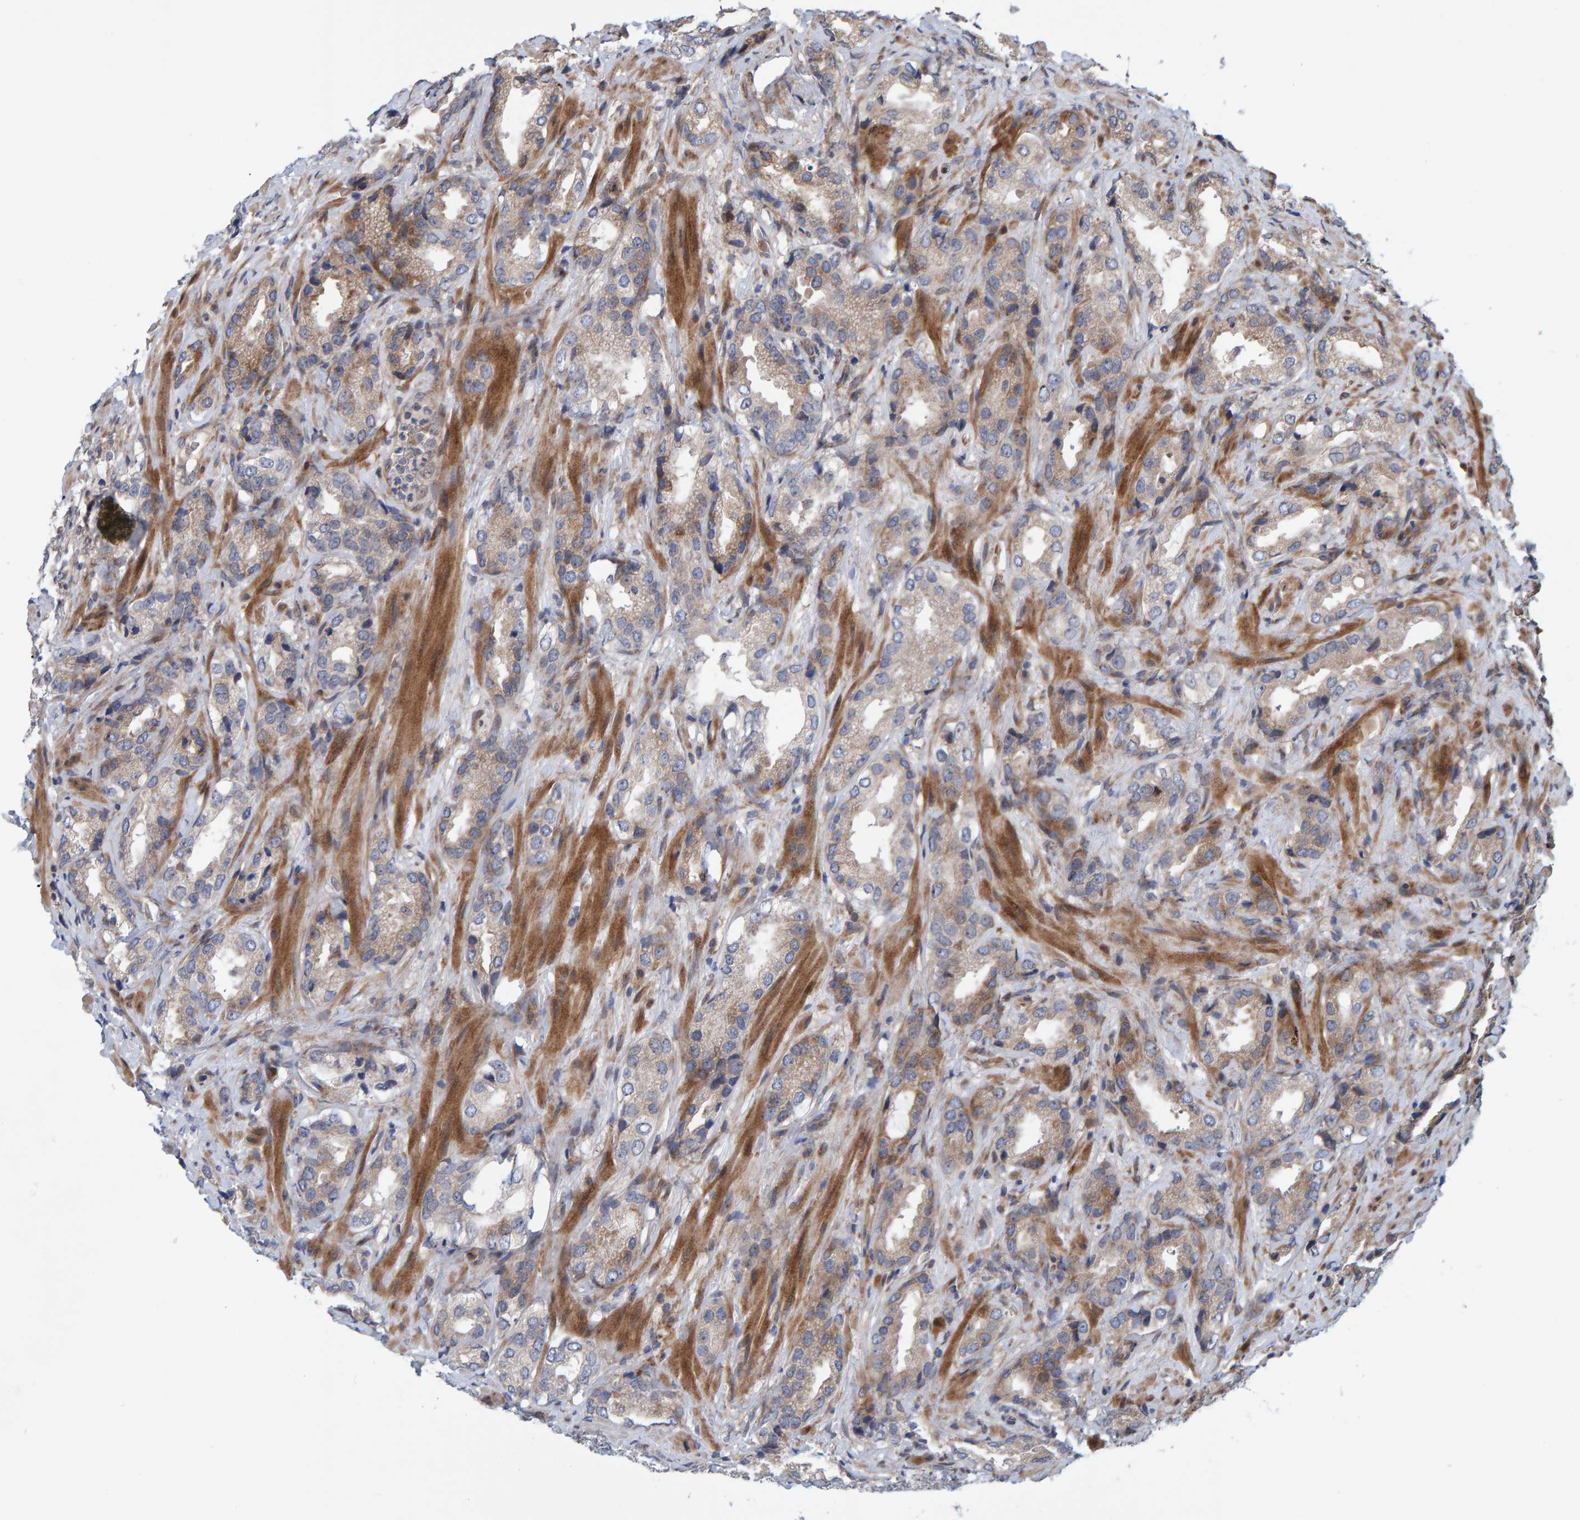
{"staining": {"intensity": "weak", "quantity": "25%-75%", "location": "cytoplasmic/membranous"}, "tissue": "prostate cancer", "cell_type": "Tumor cells", "image_type": "cancer", "snomed": [{"axis": "morphology", "description": "Adenocarcinoma, High grade"}, {"axis": "topography", "description": "Prostate"}], "caption": "An image of prostate adenocarcinoma (high-grade) stained for a protein demonstrates weak cytoplasmic/membranous brown staining in tumor cells. (Brightfield microscopy of DAB IHC at high magnification).", "gene": "MFSD6L", "patient": {"sex": "male", "age": 63}}